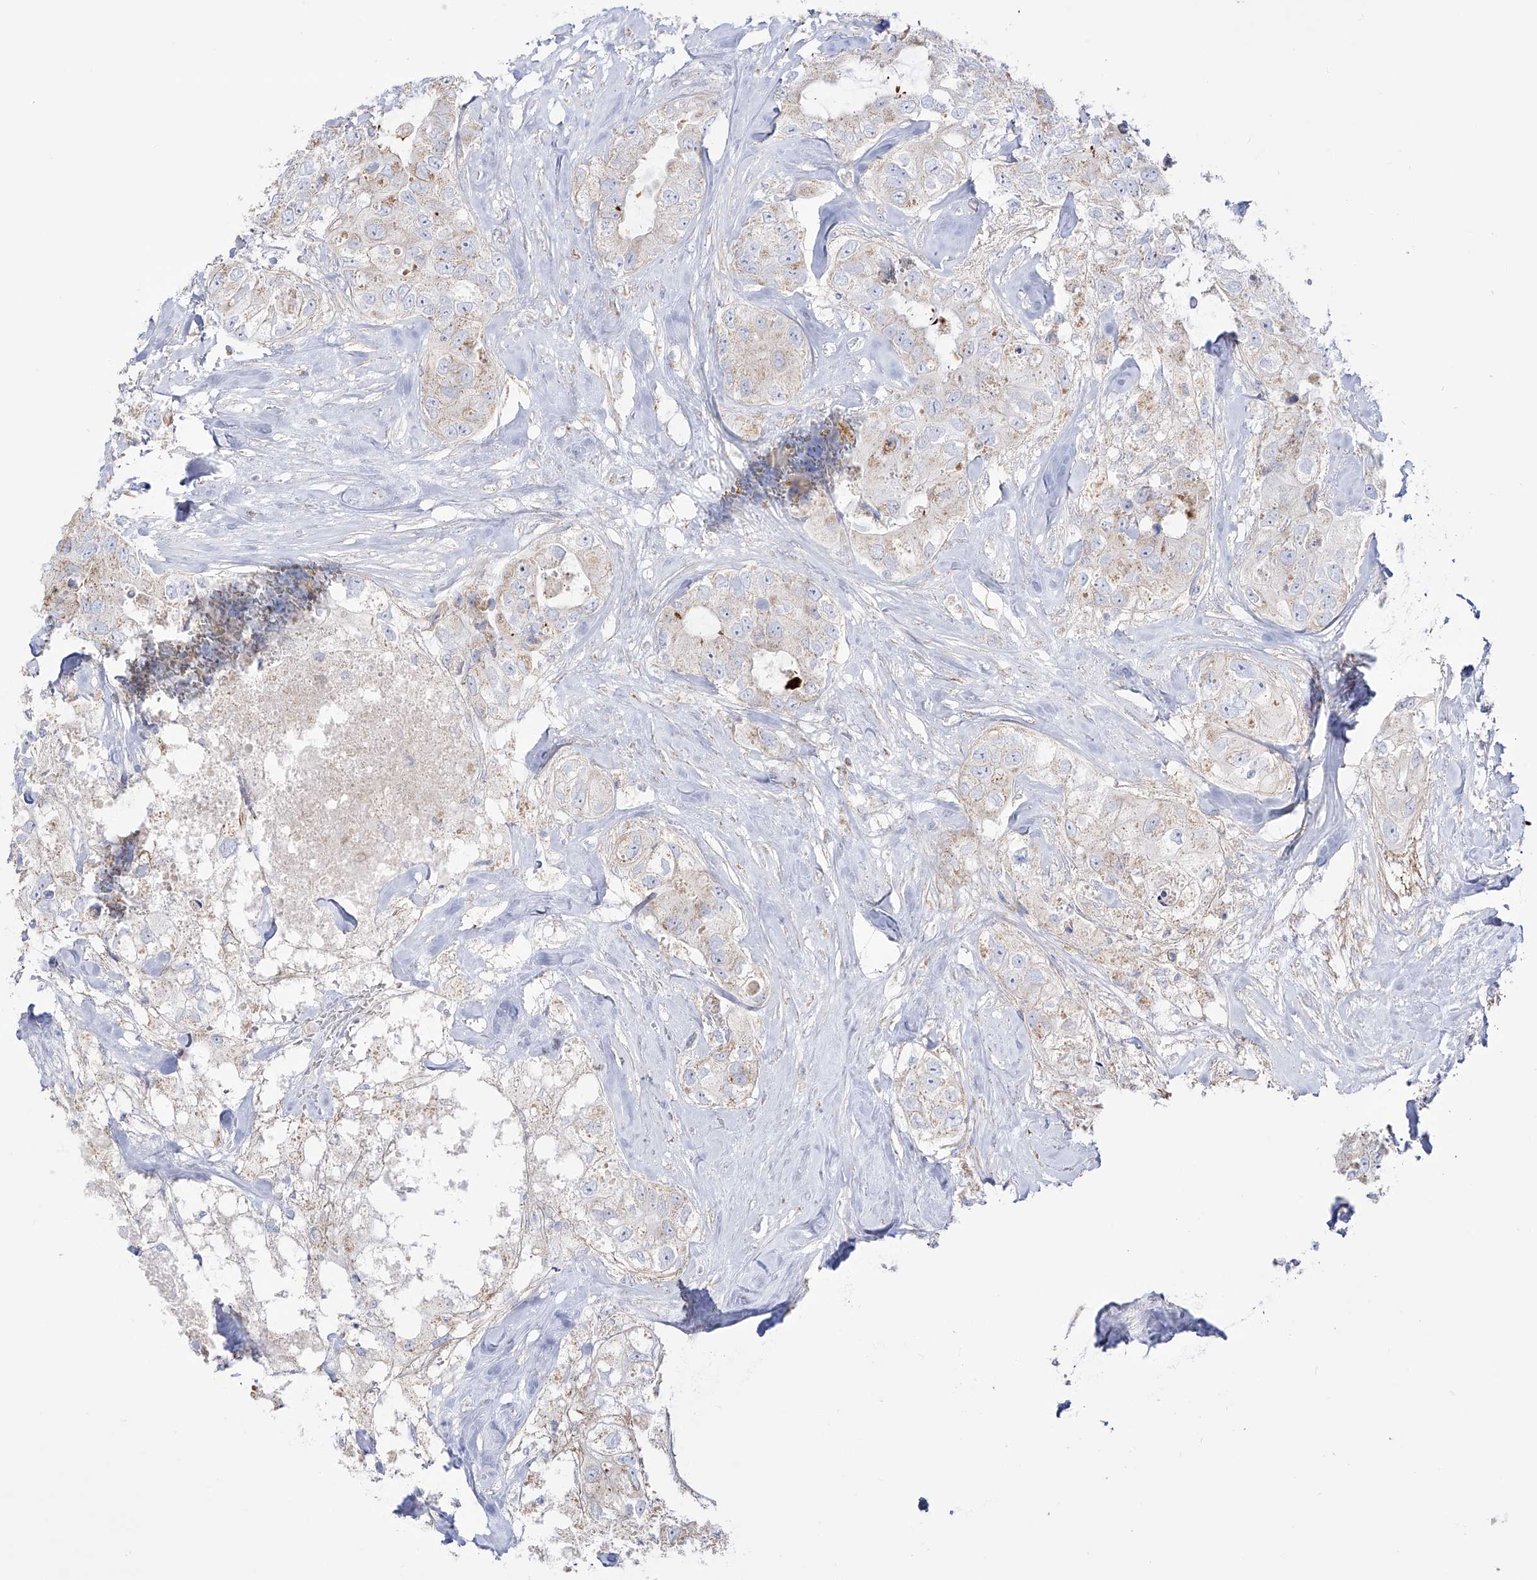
{"staining": {"intensity": "weak", "quantity": "<25%", "location": "cytoplasmic/membranous"}, "tissue": "breast cancer", "cell_type": "Tumor cells", "image_type": "cancer", "snomed": [{"axis": "morphology", "description": "Duct carcinoma"}, {"axis": "topography", "description": "Breast"}], "caption": "Photomicrograph shows no protein positivity in tumor cells of invasive ductal carcinoma (breast) tissue.", "gene": "RCHY1", "patient": {"sex": "female", "age": 62}}